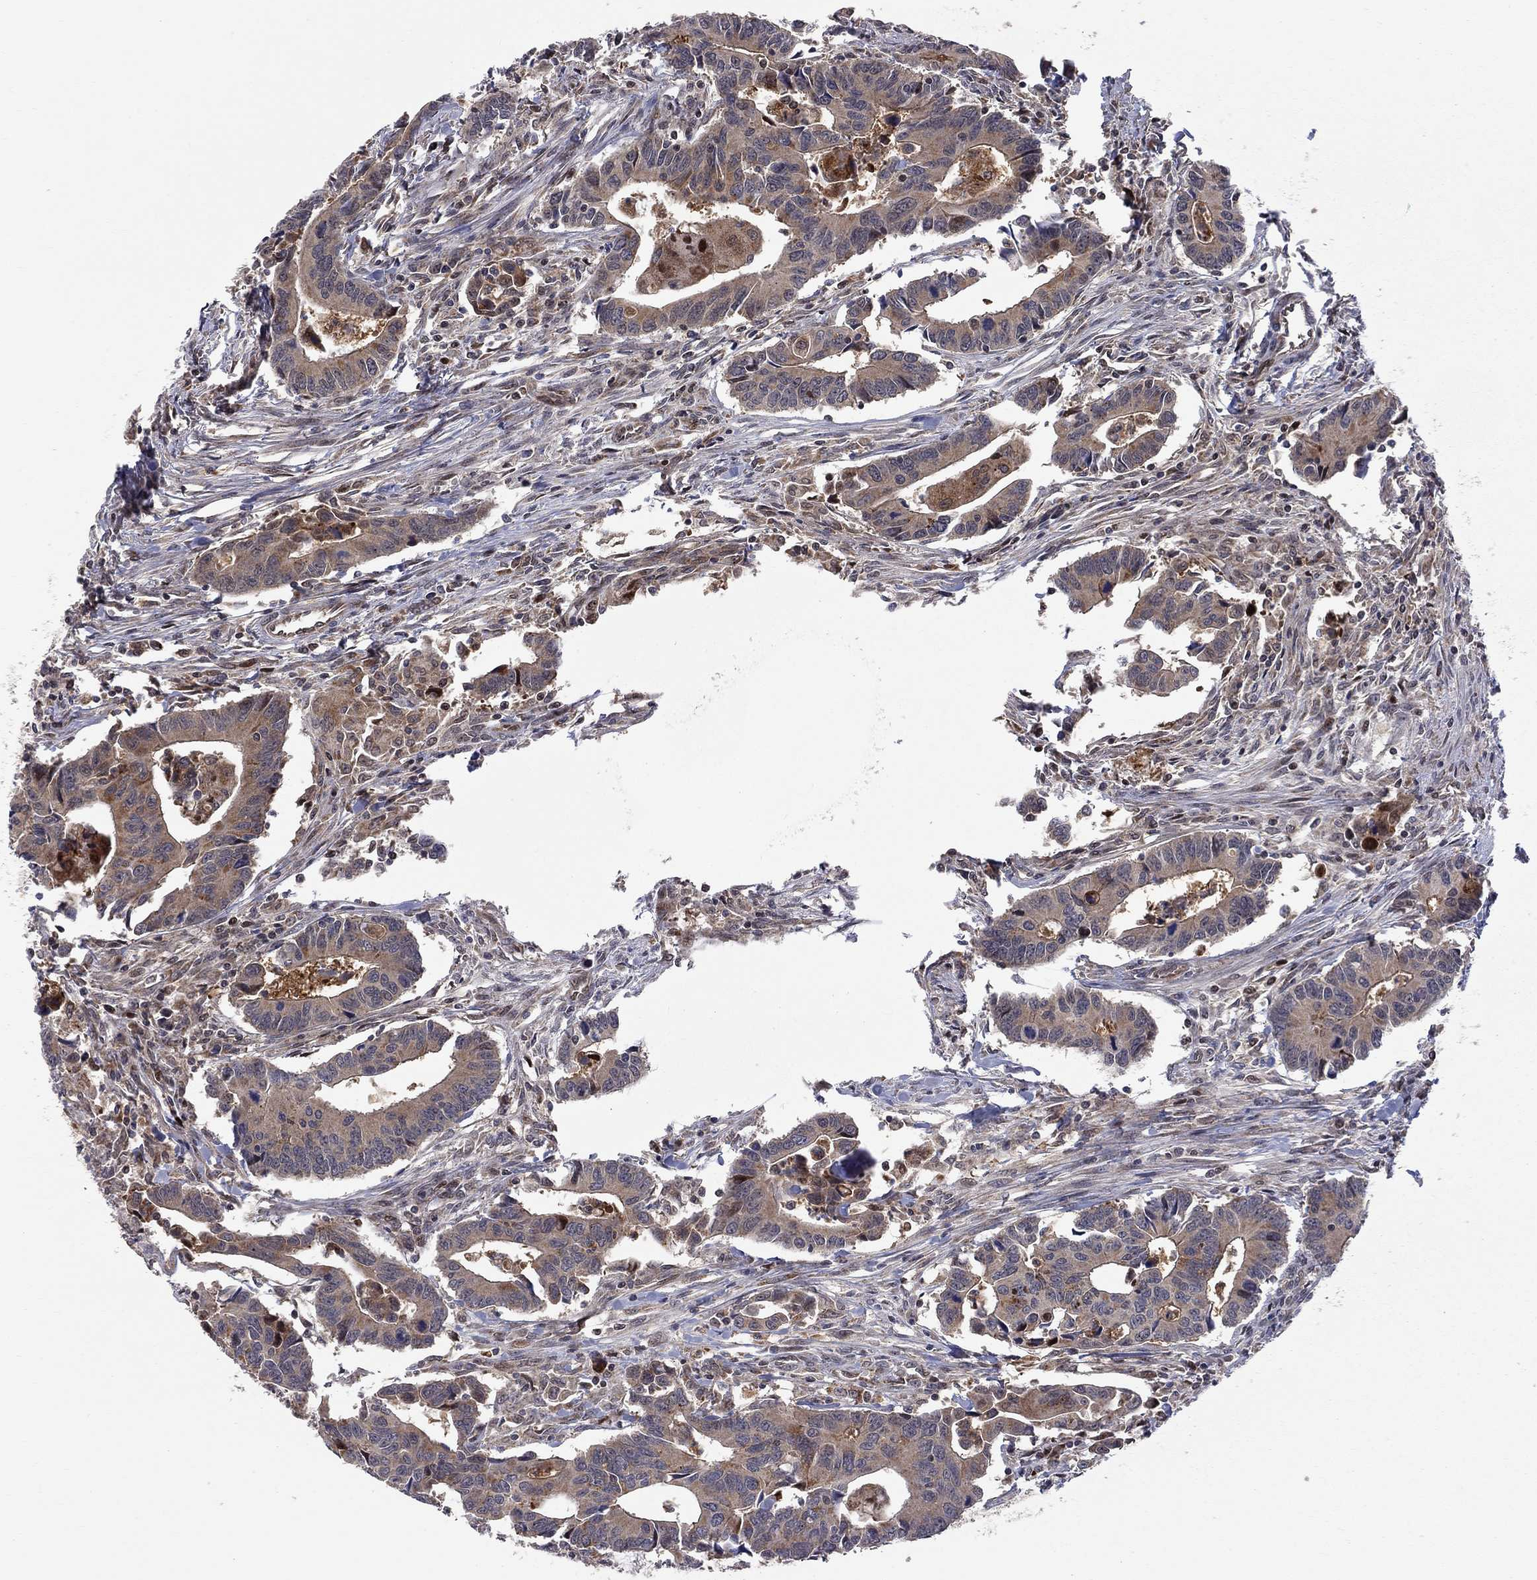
{"staining": {"intensity": "moderate", "quantity": "<25%", "location": "cytoplasmic/membranous"}, "tissue": "colorectal cancer", "cell_type": "Tumor cells", "image_type": "cancer", "snomed": [{"axis": "morphology", "description": "Adenocarcinoma, NOS"}, {"axis": "topography", "description": "Rectum"}], "caption": "Immunohistochemical staining of adenocarcinoma (colorectal) reveals moderate cytoplasmic/membranous protein staining in approximately <25% of tumor cells.", "gene": "ELOB", "patient": {"sex": "male", "age": 67}}